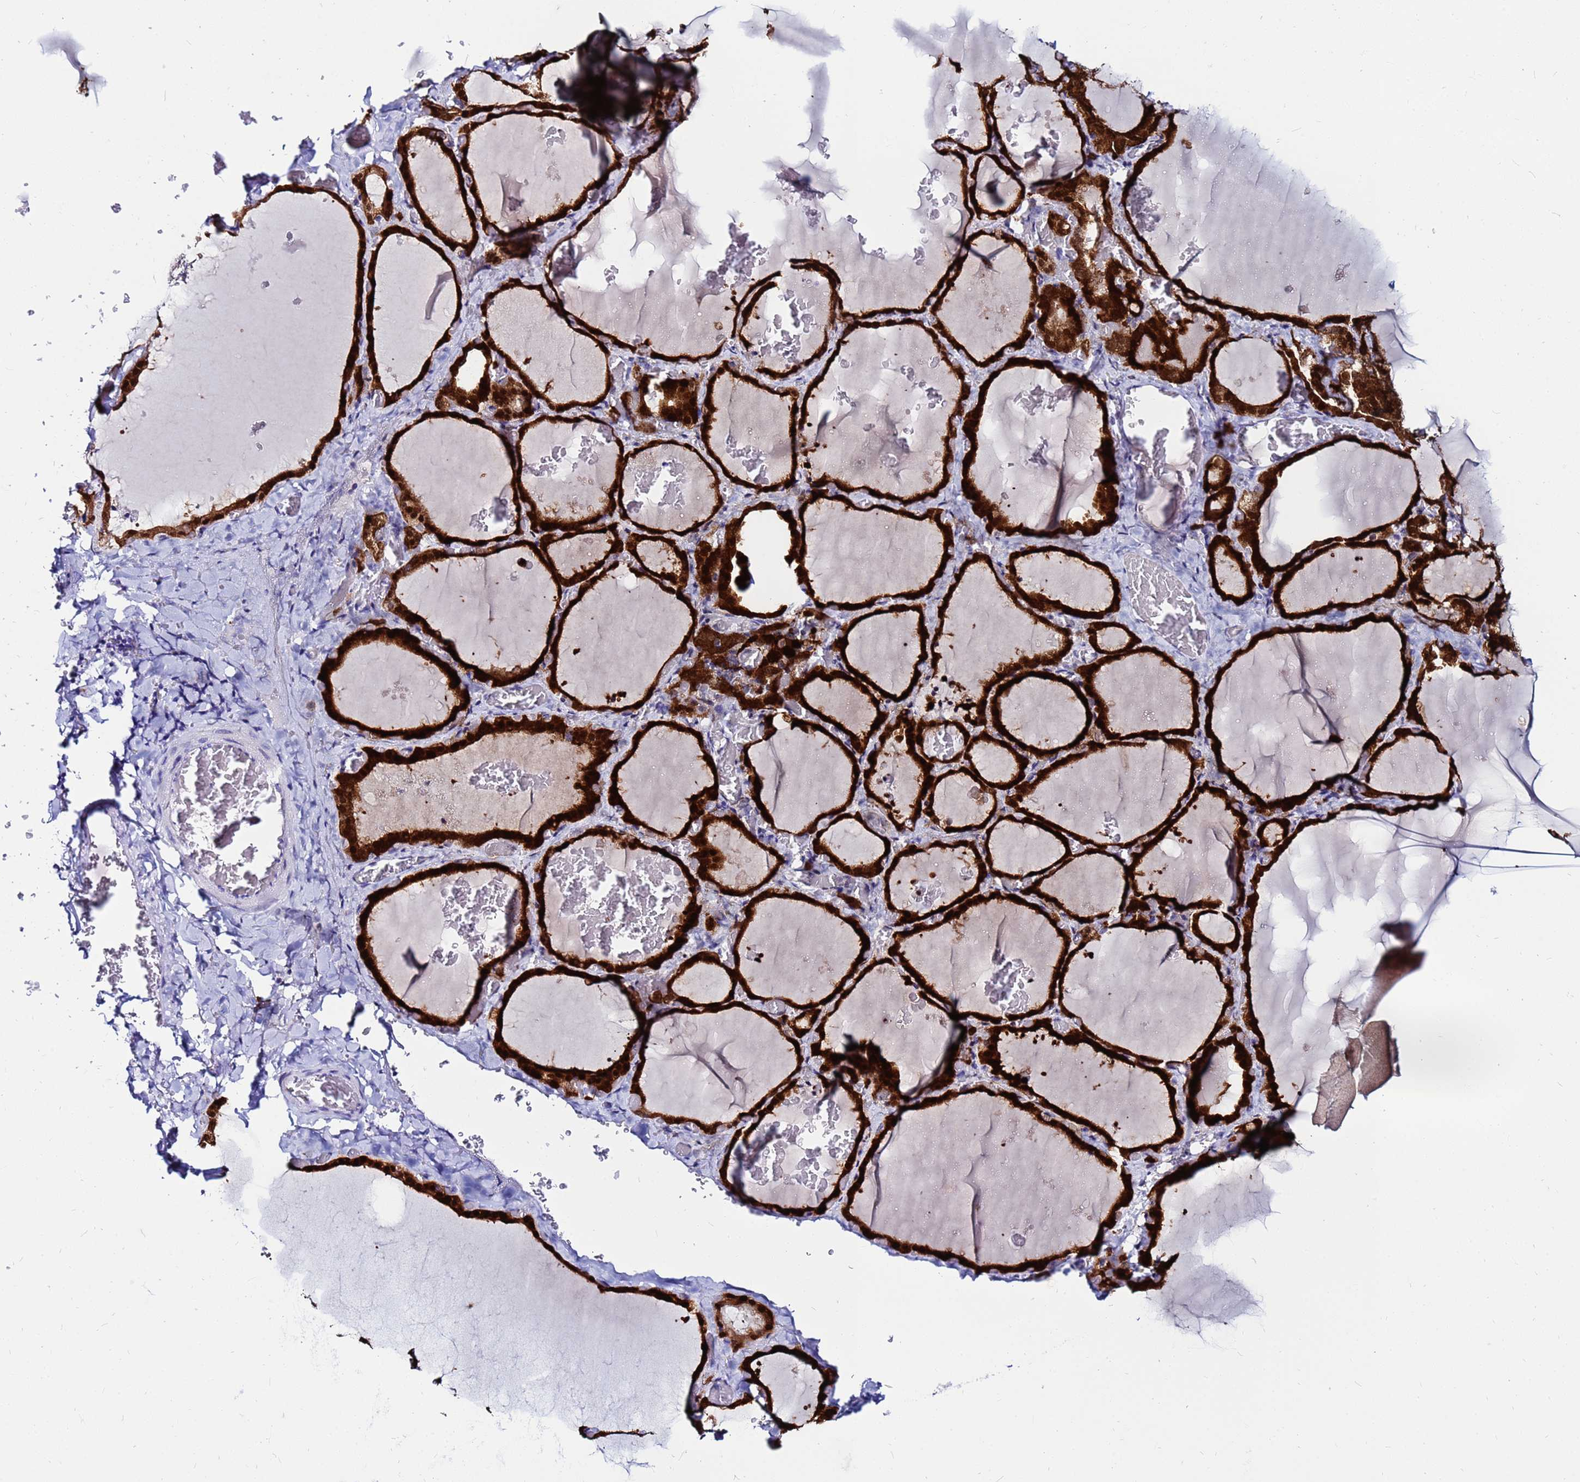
{"staining": {"intensity": "strong", "quantity": ">75%", "location": "cytoplasmic/membranous,nuclear"}, "tissue": "thyroid gland", "cell_type": "Glandular cells", "image_type": "normal", "snomed": [{"axis": "morphology", "description": "Normal tissue, NOS"}, {"axis": "topography", "description": "Thyroid gland"}], "caption": "Human thyroid gland stained with a brown dye reveals strong cytoplasmic/membranous,nuclear positive positivity in about >75% of glandular cells.", "gene": "PPP1R14C", "patient": {"sex": "female", "age": 39}}